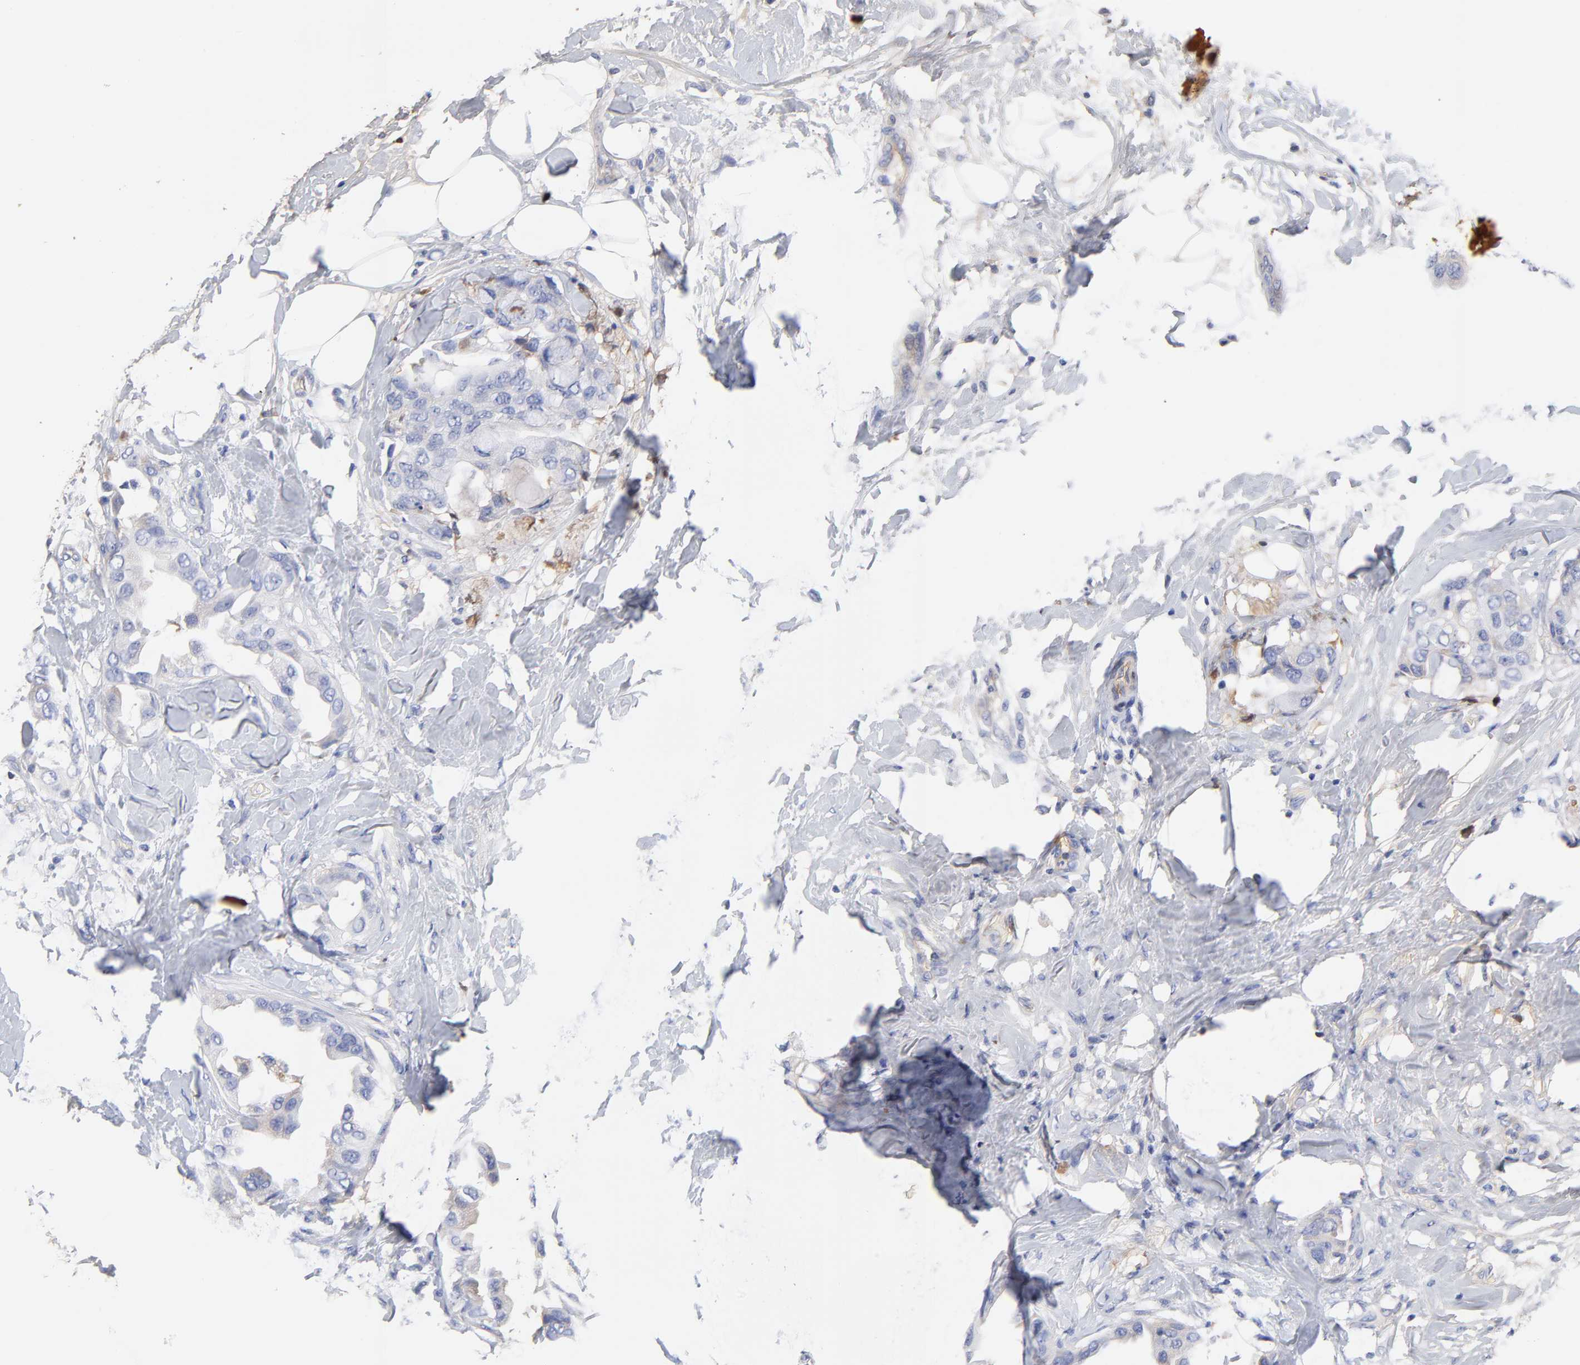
{"staining": {"intensity": "weak", "quantity": "<25%", "location": "cytoplasmic/membranous"}, "tissue": "breast cancer", "cell_type": "Tumor cells", "image_type": "cancer", "snomed": [{"axis": "morphology", "description": "Duct carcinoma"}, {"axis": "topography", "description": "Breast"}], "caption": "Micrograph shows no significant protein positivity in tumor cells of breast cancer. Brightfield microscopy of immunohistochemistry stained with DAB (brown) and hematoxylin (blue), captured at high magnification.", "gene": "IGLV3-10", "patient": {"sex": "female", "age": 40}}